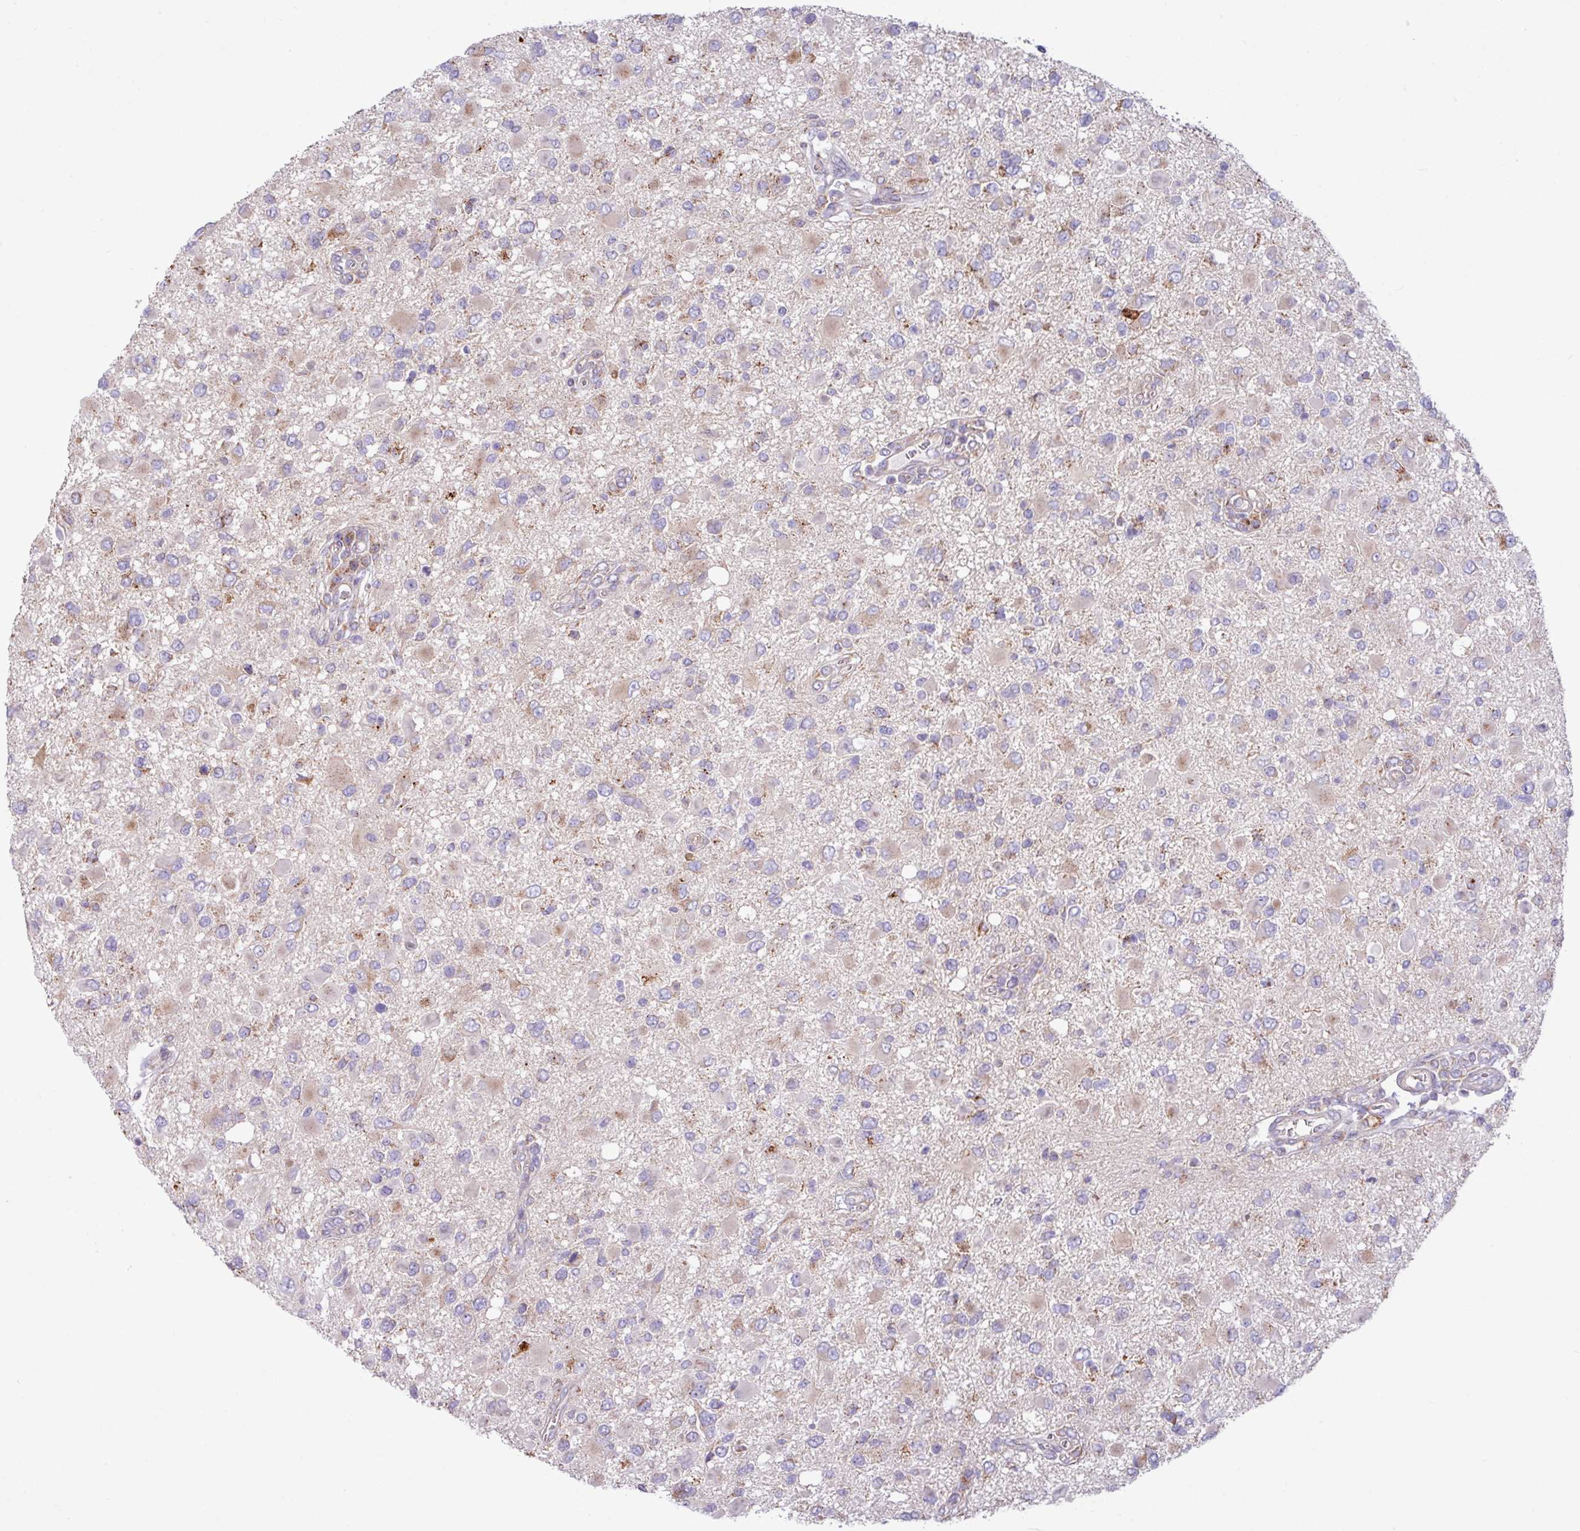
{"staining": {"intensity": "moderate", "quantity": "<25%", "location": "cytoplasmic/membranous"}, "tissue": "glioma", "cell_type": "Tumor cells", "image_type": "cancer", "snomed": [{"axis": "morphology", "description": "Glioma, malignant, High grade"}, {"axis": "topography", "description": "Brain"}], "caption": "Protein expression analysis of human glioma reveals moderate cytoplasmic/membranous staining in about <25% of tumor cells.", "gene": "PPM1J", "patient": {"sex": "male", "age": 53}}